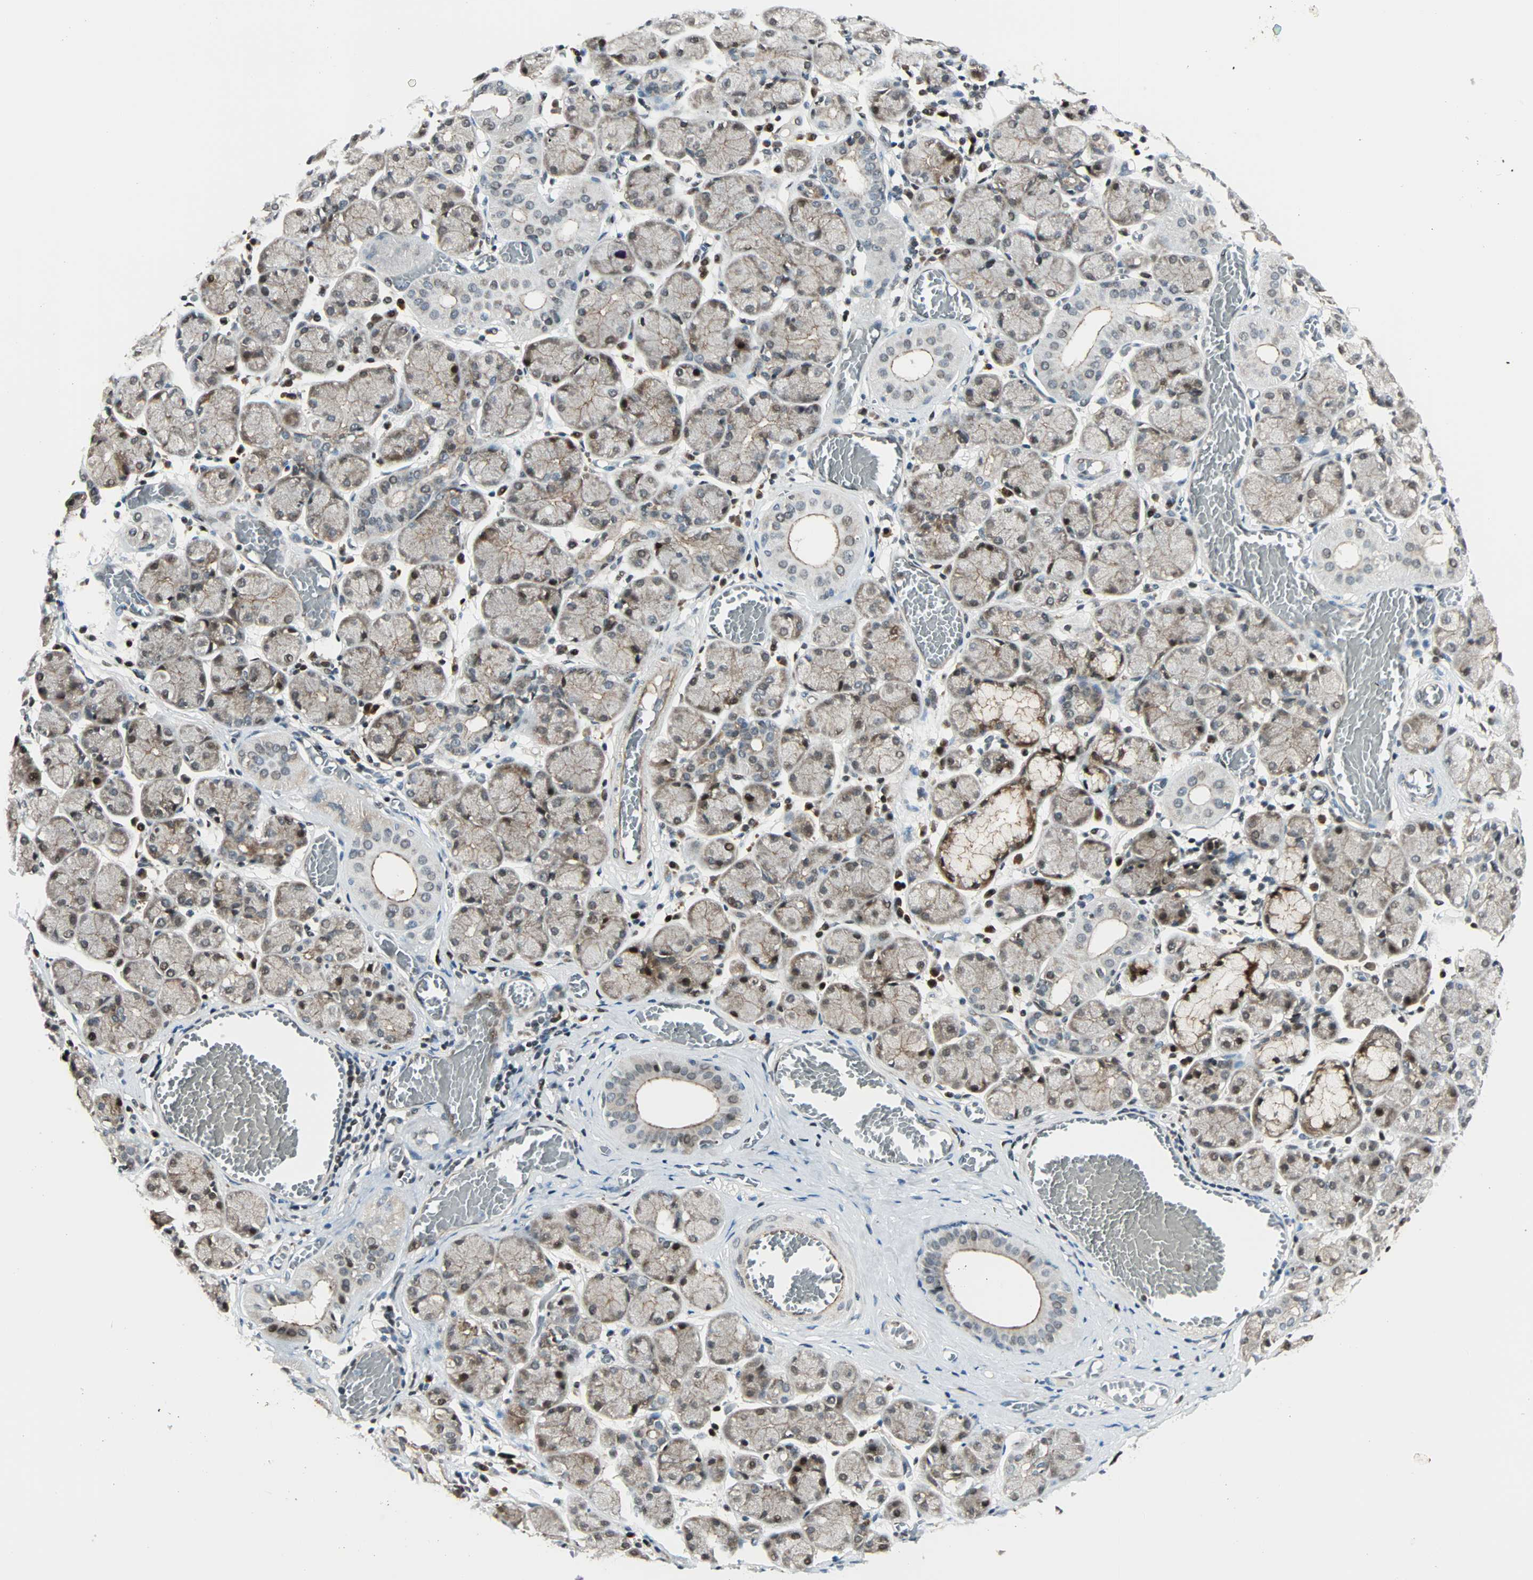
{"staining": {"intensity": "moderate", "quantity": "25%-75%", "location": "cytoplasmic/membranous,nuclear"}, "tissue": "salivary gland", "cell_type": "Glandular cells", "image_type": "normal", "snomed": [{"axis": "morphology", "description": "Normal tissue, NOS"}, {"axis": "topography", "description": "Salivary gland"}], "caption": "Protein expression analysis of benign human salivary gland reveals moderate cytoplasmic/membranous,nuclear positivity in about 25%-75% of glandular cells. (DAB (3,3'-diaminobenzidine) IHC with brightfield microscopy, high magnification).", "gene": "CBX4", "patient": {"sex": "female", "age": 24}}